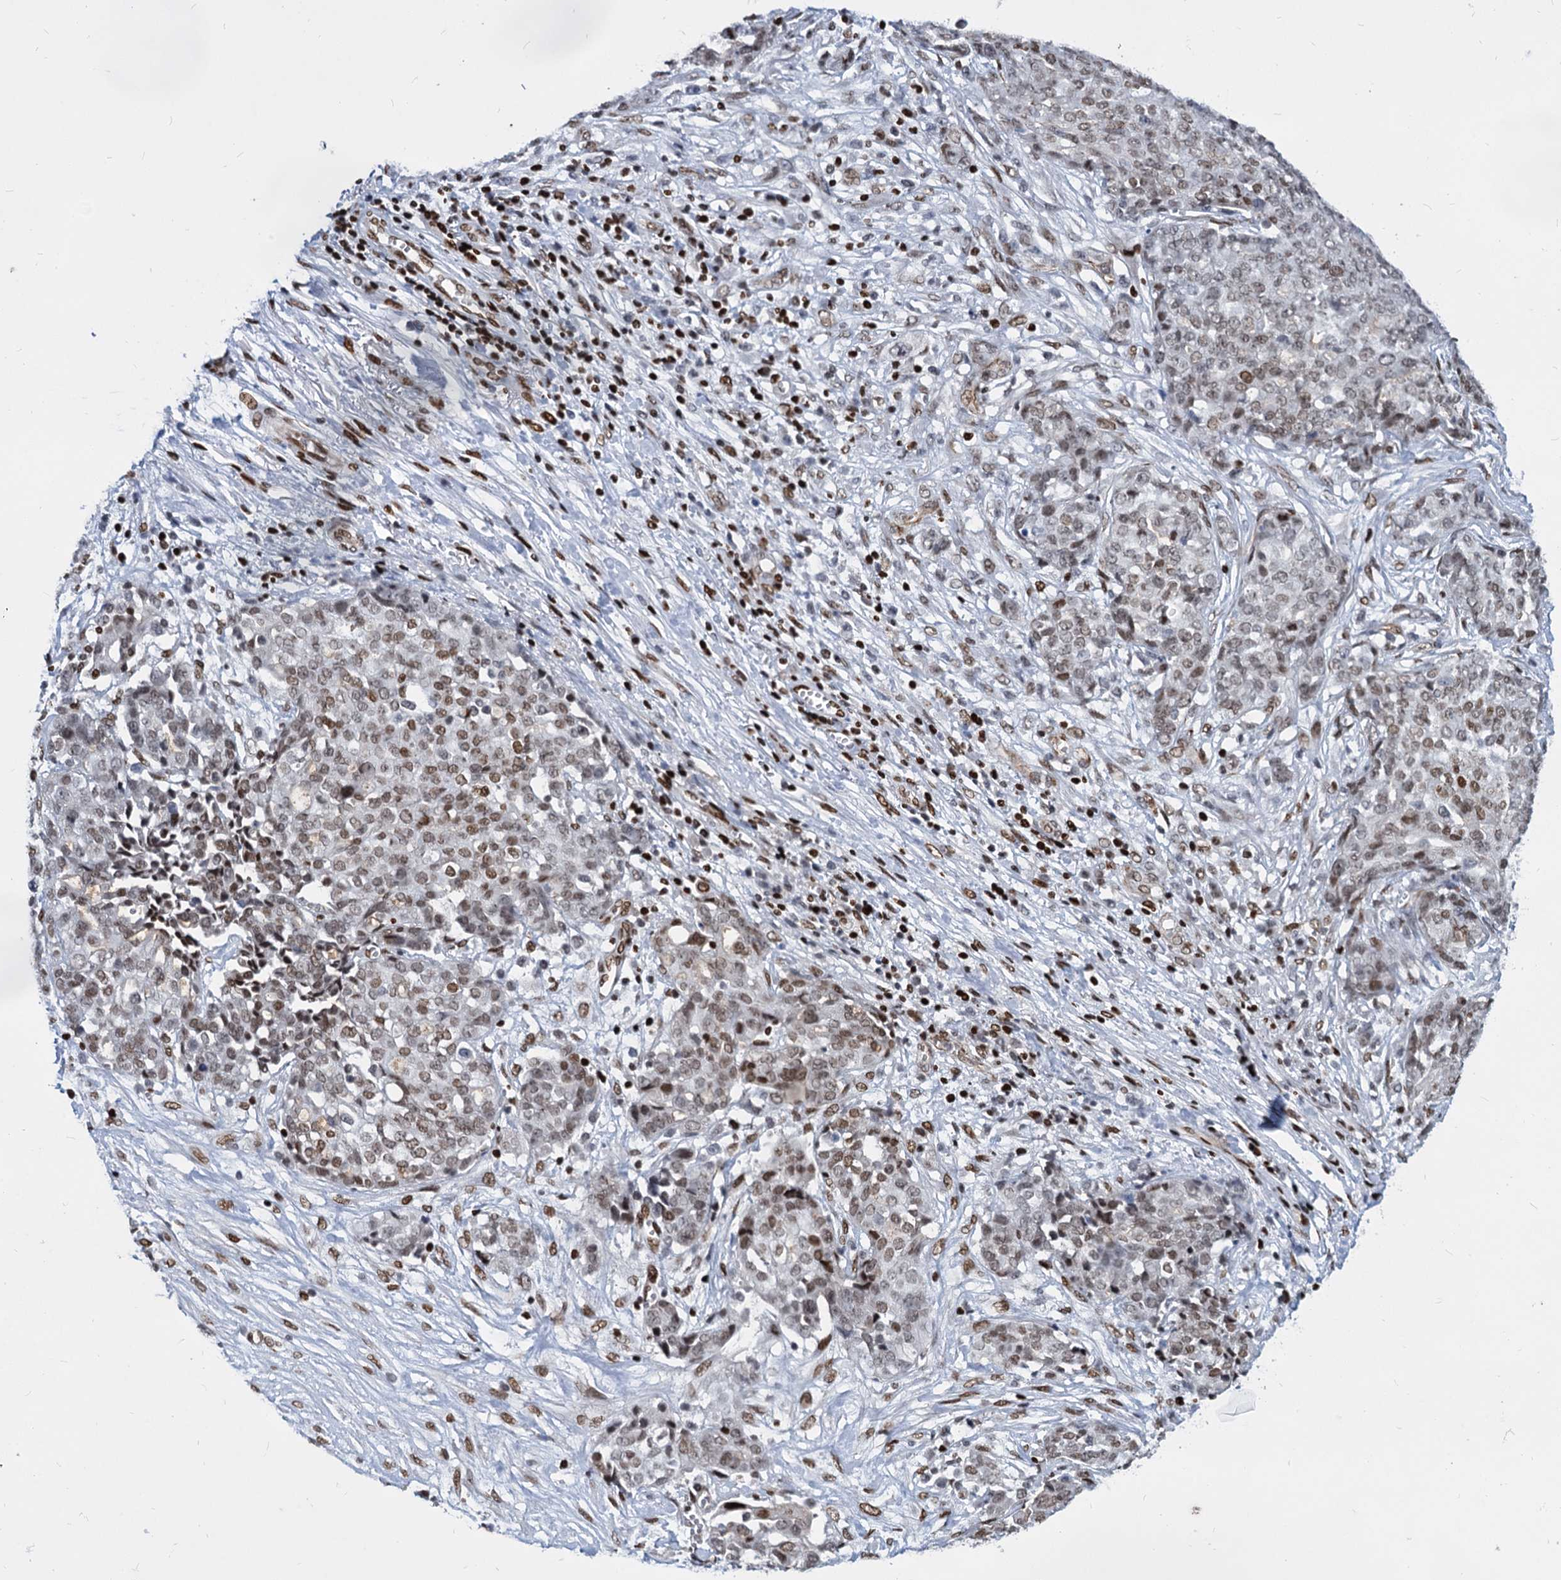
{"staining": {"intensity": "moderate", "quantity": ">75%", "location": "nuclear"}, "tissue": "ovarian cancer", "cell_type": "Tumor cells", "image_type": "cancer", "snomed": [{"axis": "morphology", "description": "Cystadenocarcinoma, serous, NOS"}, {"axis": "topography", "description": "Soft tissue"}, {"axis": "topography", "description": "Ovary"}], "caption": "Ovarian cancer was stained to show a protein in brown. There is medium levels of moderate nuclear expression in about >75% of tumor cells.", "gene": "MECP2", "patient": {"sex": "female", "age": 57}}